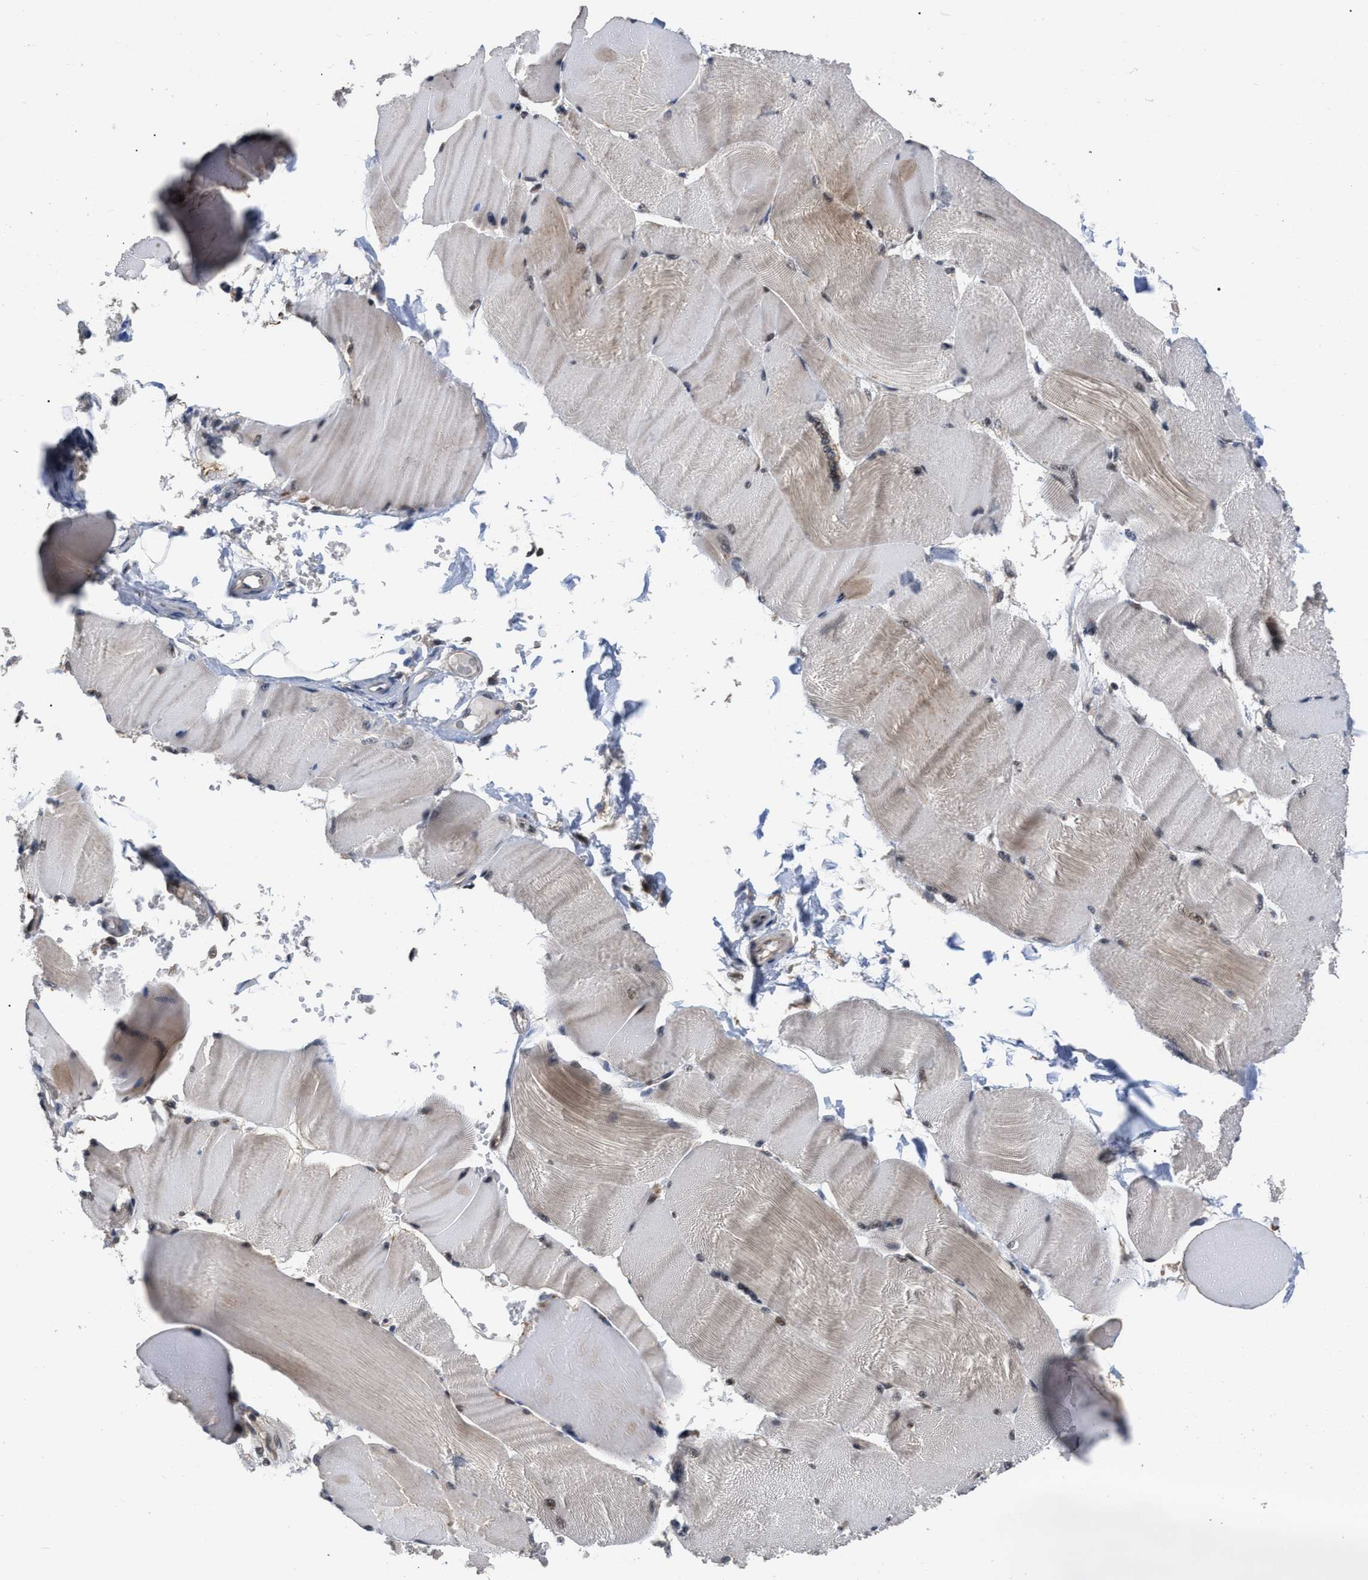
{"staining": {"intensity": "weak", "quantity": "25%-75%", "location": "cytoplasmic/membranous"}, "tissue": "skeletal muscle", "cell_type": "Myocytes", "image_type": "normal", "snomed": [{"axis": "morphology", "description": "Normal tissue, NOS"}, {"axis": "topography", "description": "Skin"}, {"axis": "topography", "description": "Skeletal muscle"}], "caption": "This photomicrograph shows immunohistochemistry staining of normal skeletal muscle, with low weak cytoplasmic/membranous expression in about 25%-75% of myocytes.", "gene": "JAZF1", "patient": {"sex": "male", "age": 83}}